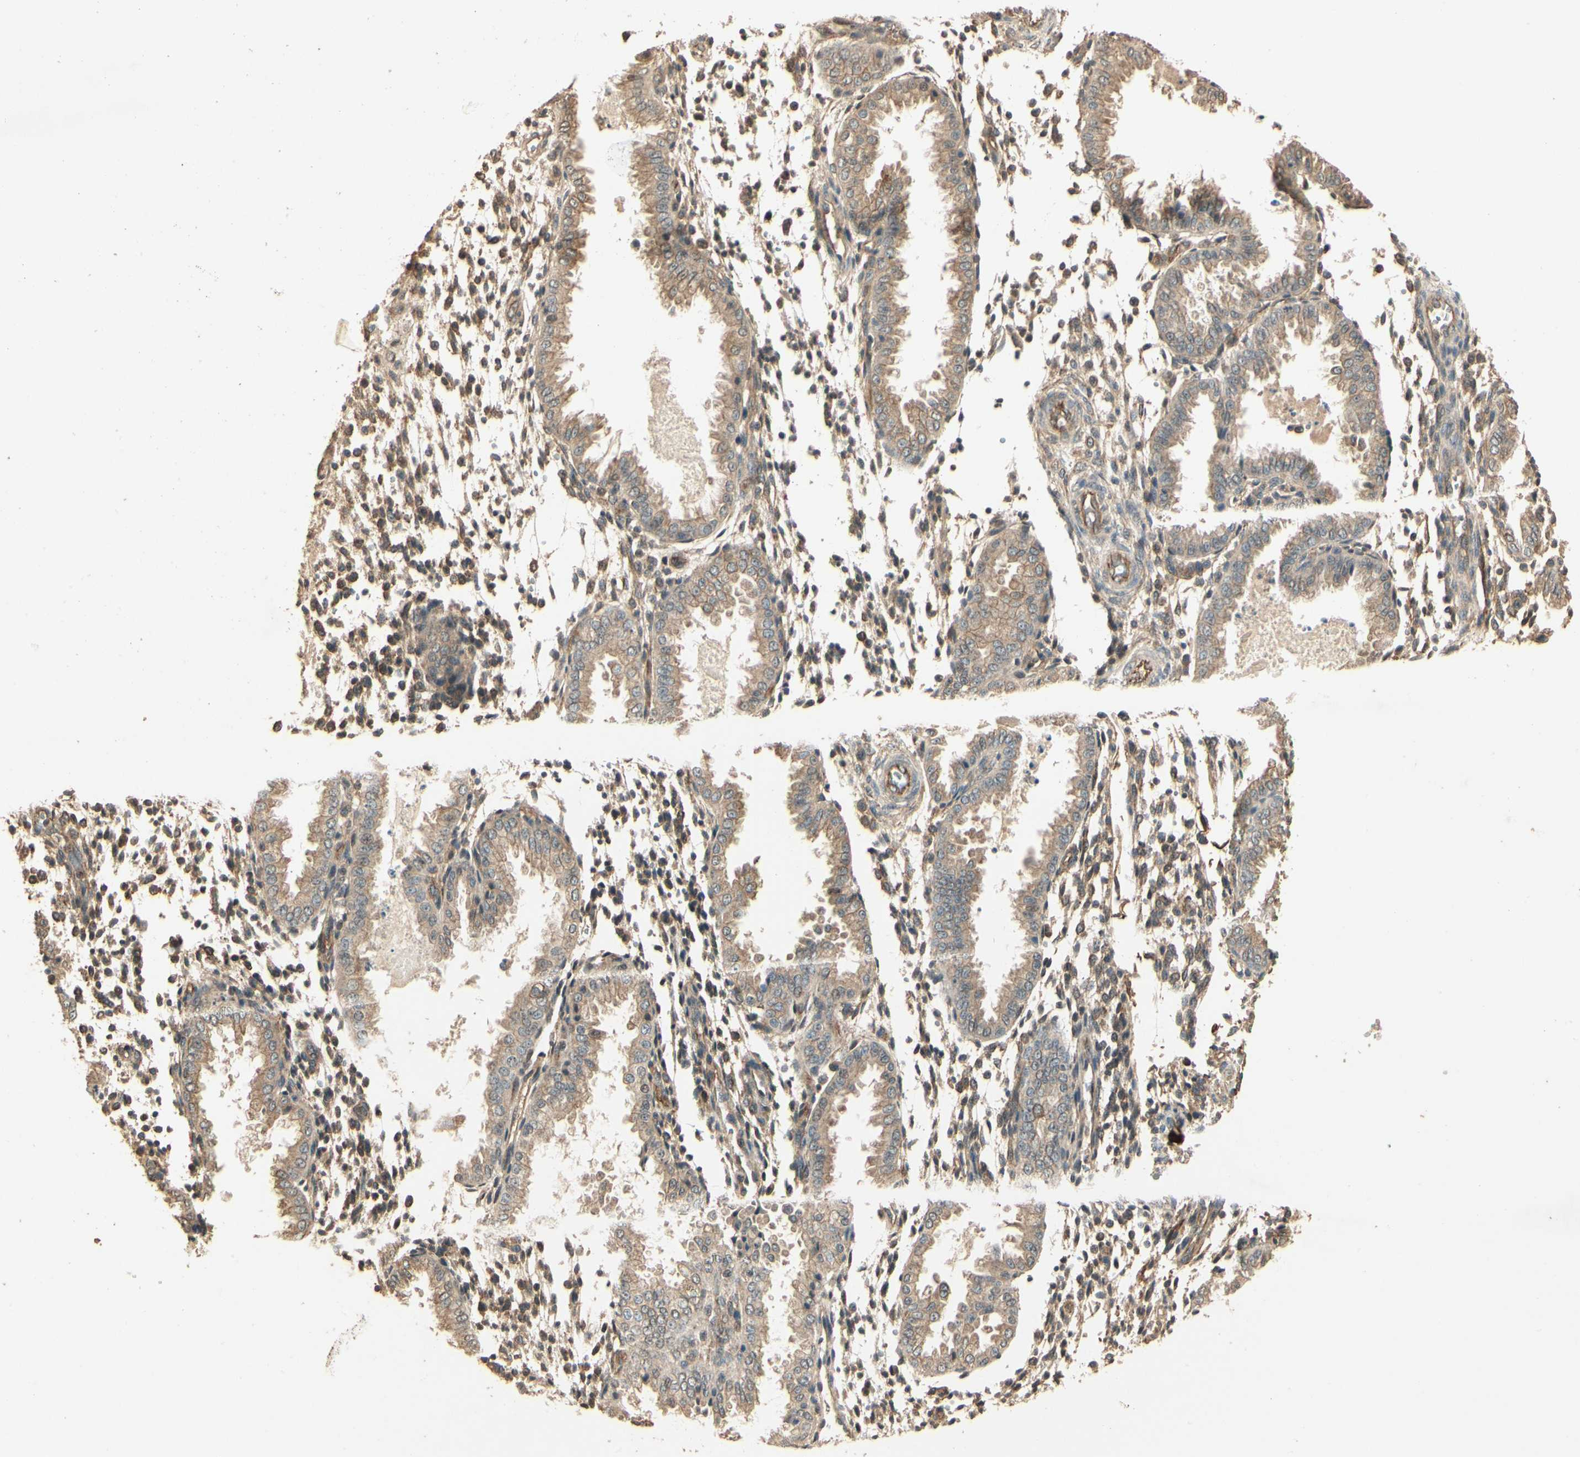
{"staining": {"intensity": "negative", "quantity": "none", "location": "none"}, "tissue": "endometrium", "cell_type": "Cells in endometrial stroma", "image_type": "normal", "snomed": [{"axis": "morphology", "description": "Normal tissue, NOS"}, {"axis": "topography", "description": "Endometrium"}], "caption": "Human endometrium stained for a protein using immunohistochemistry (IHC) demonstrates no positivity in cells in endometrial stroma.", "gene": "RNF180", "patient": {"sex": "female", "age": 33}}